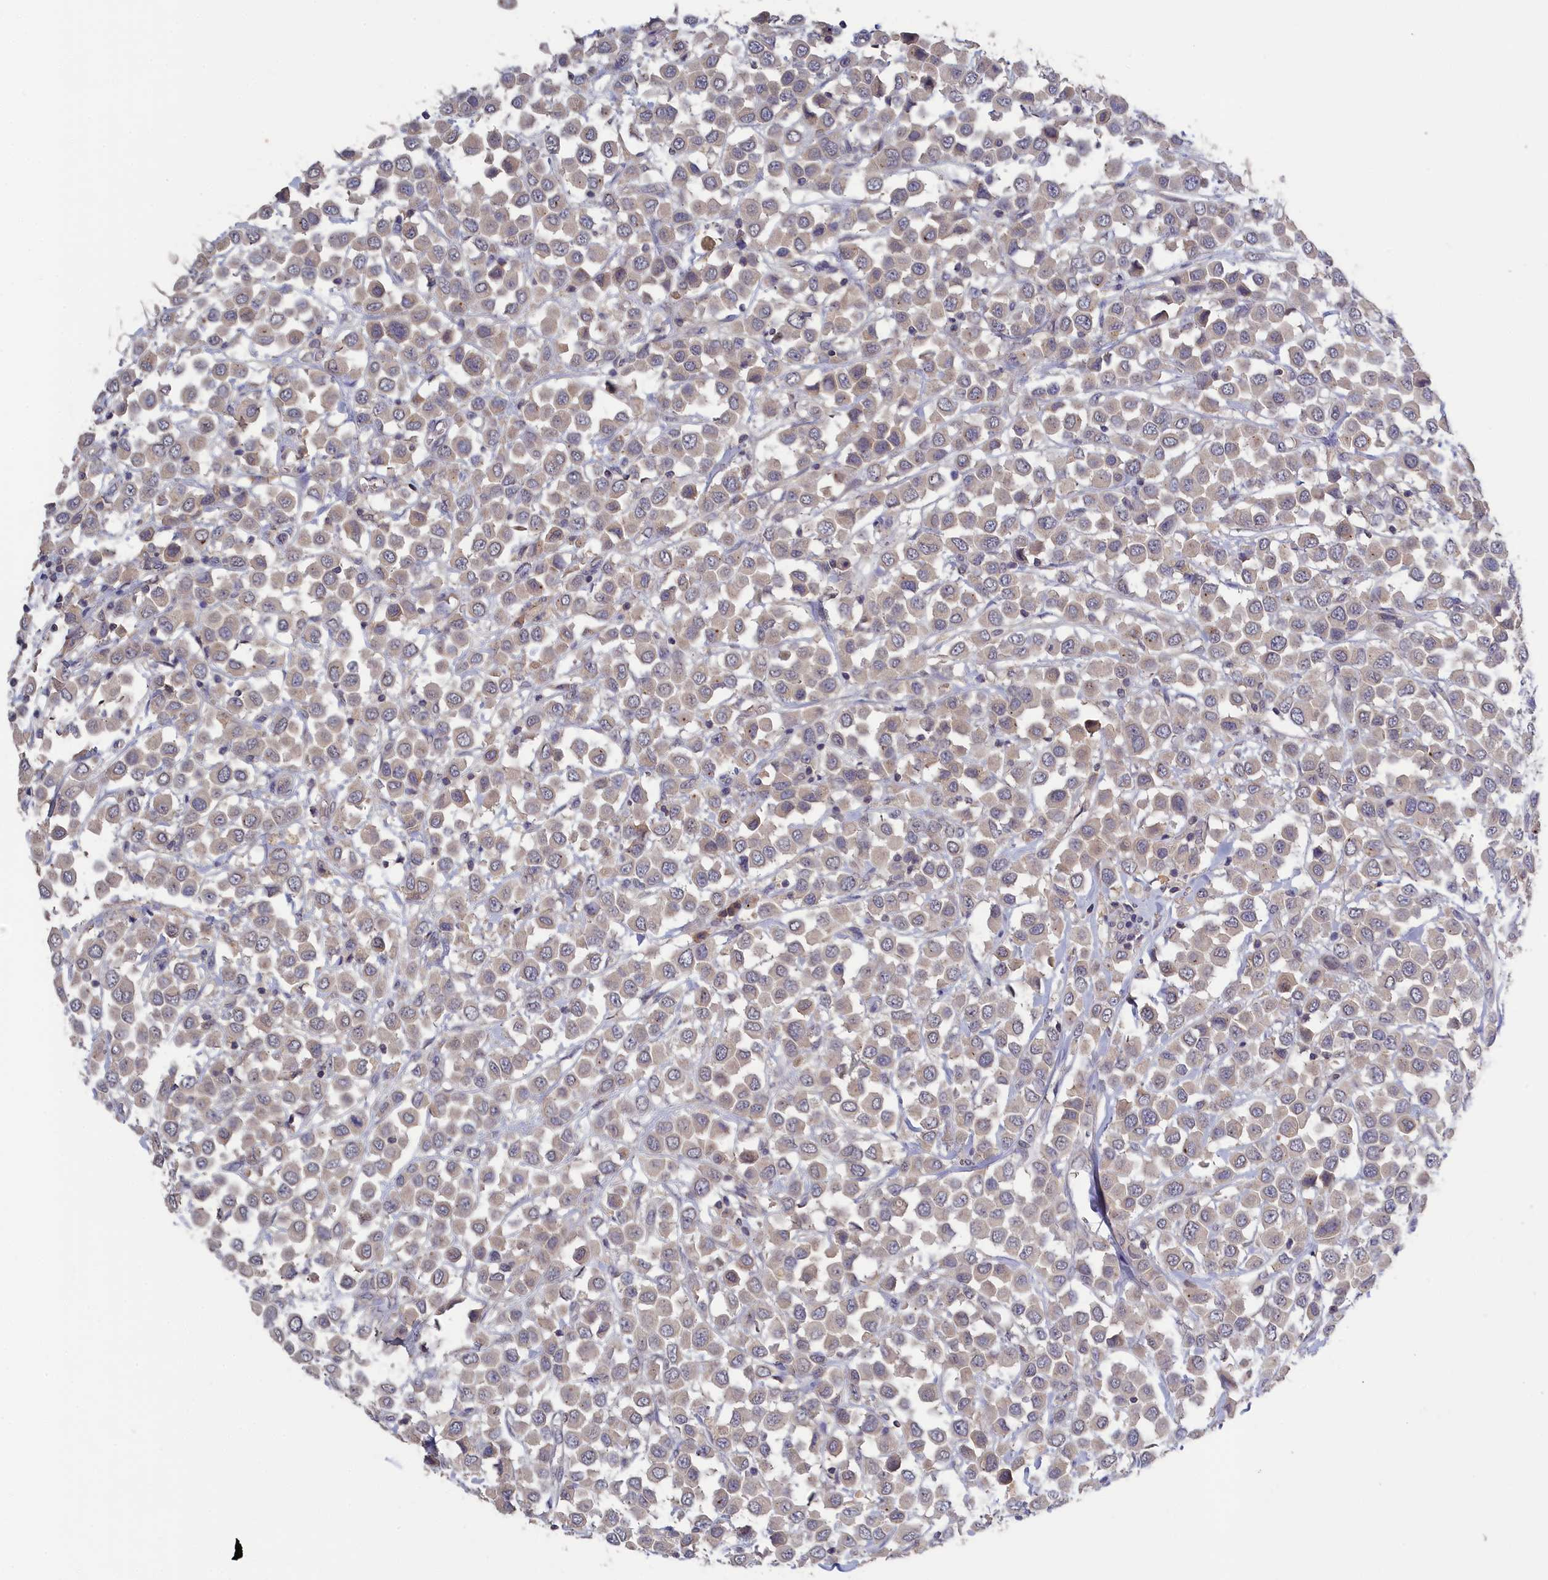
{"staining": {"intensity": "negative", "quantity": "none", "location": "none"}, "tissue": "breast cancer", "cell_type": "Tumor cells", "image_type": "cancer", "snomed": [{"axis": "morphology", "description": "Duct carcinoma"}, {"axis": "topography", "description": "Breast"}], "caption": "High power microscopy histopathology image of an IHC histopathology image of breast cancer, revealing no significant staining in tumor cells.", "gene": "CELF5", "patient": {"sex": "female", "age": 61}}